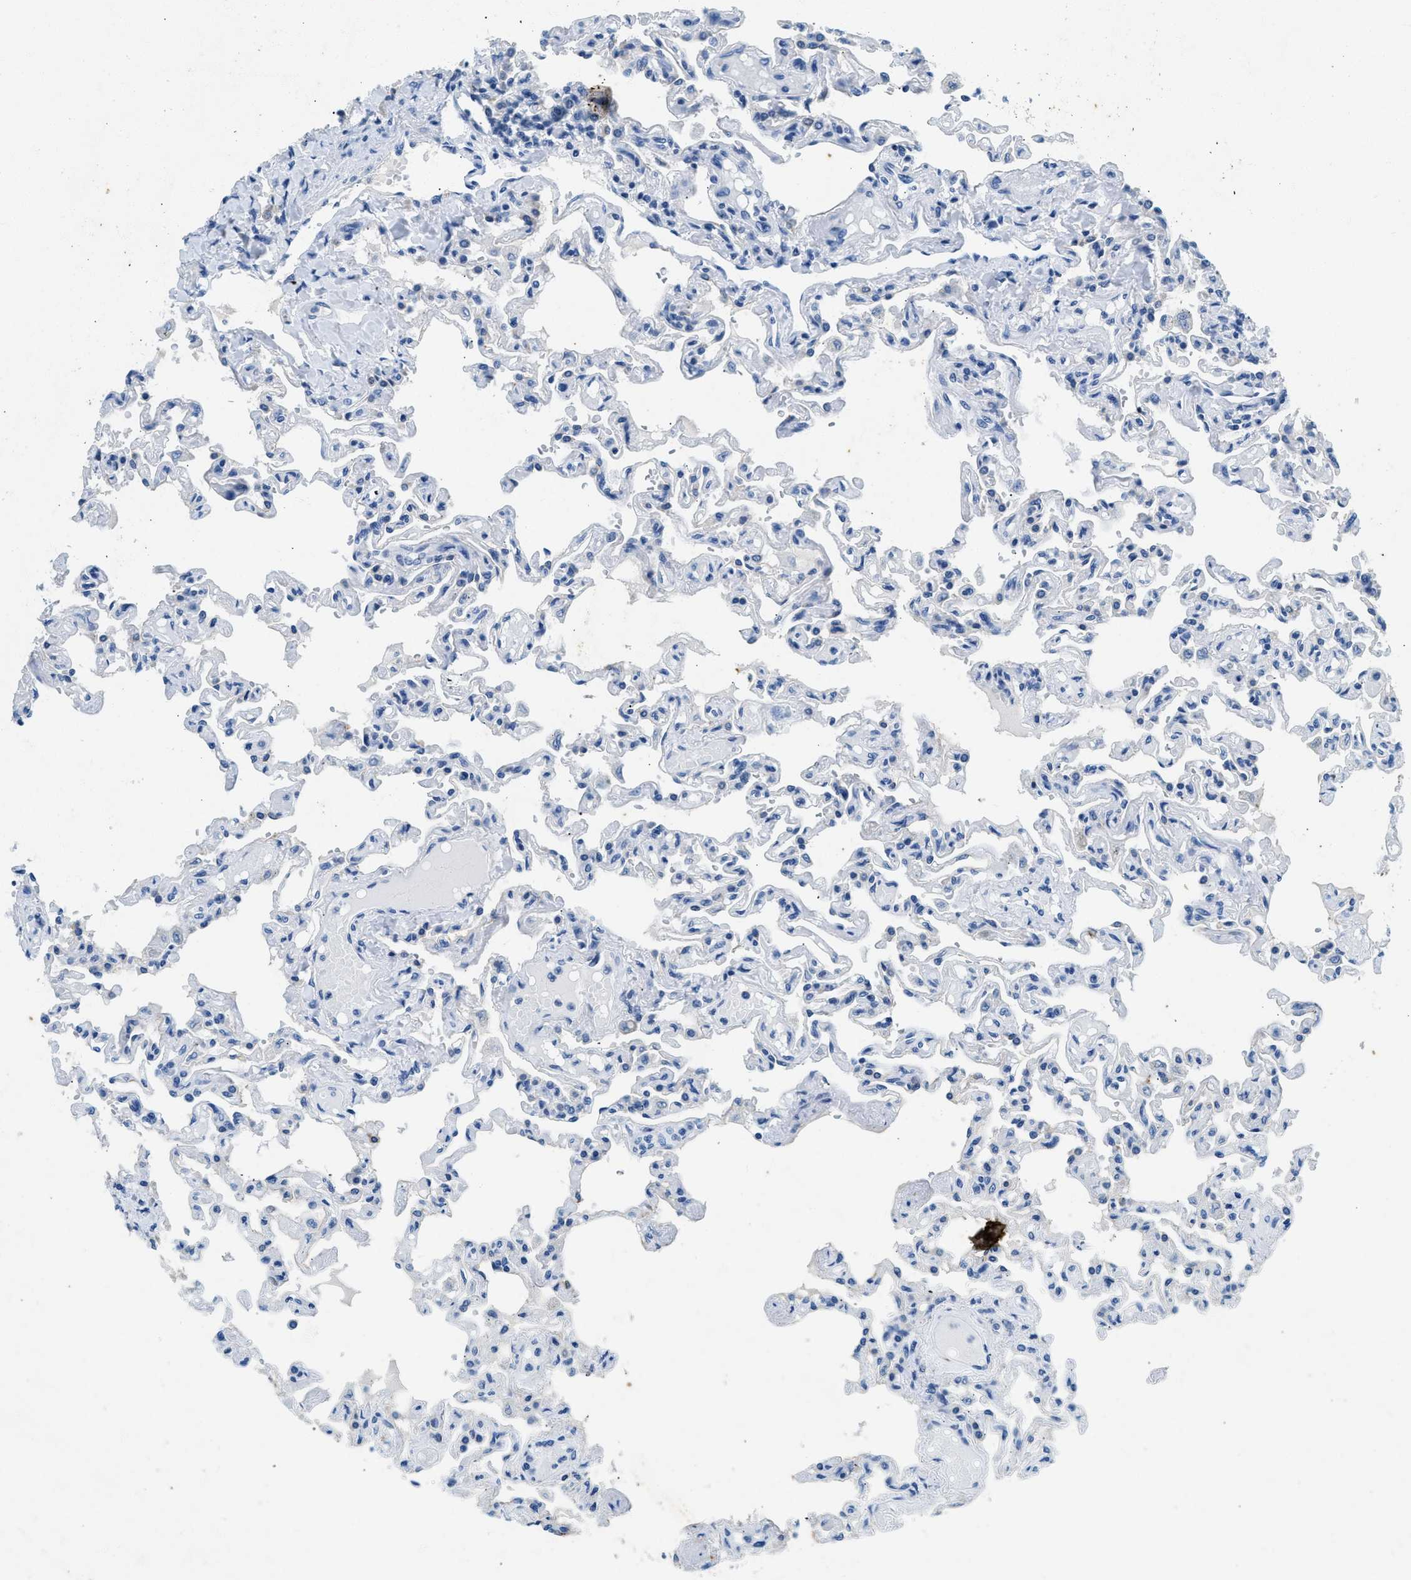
{"staining": {"intensity": "negative", "quantity": "none", "location": "none"}, "tissue": "lung", "cell_type": "Alveolar cells", "image_type": "normal", "snomed": [{"axis": "morphology", "description": "Normal tissue, NOS"}, {"axis": "topography", "description": "Lung"}], "caption": "Alveolar cells show no significant protein staining in benign lung. (DAB (3,3'-diaminobenzidine) immunohistochemistry, high magnification).", "gene": "CFAP20", "patient": {"sex": "male", "age": 21}}